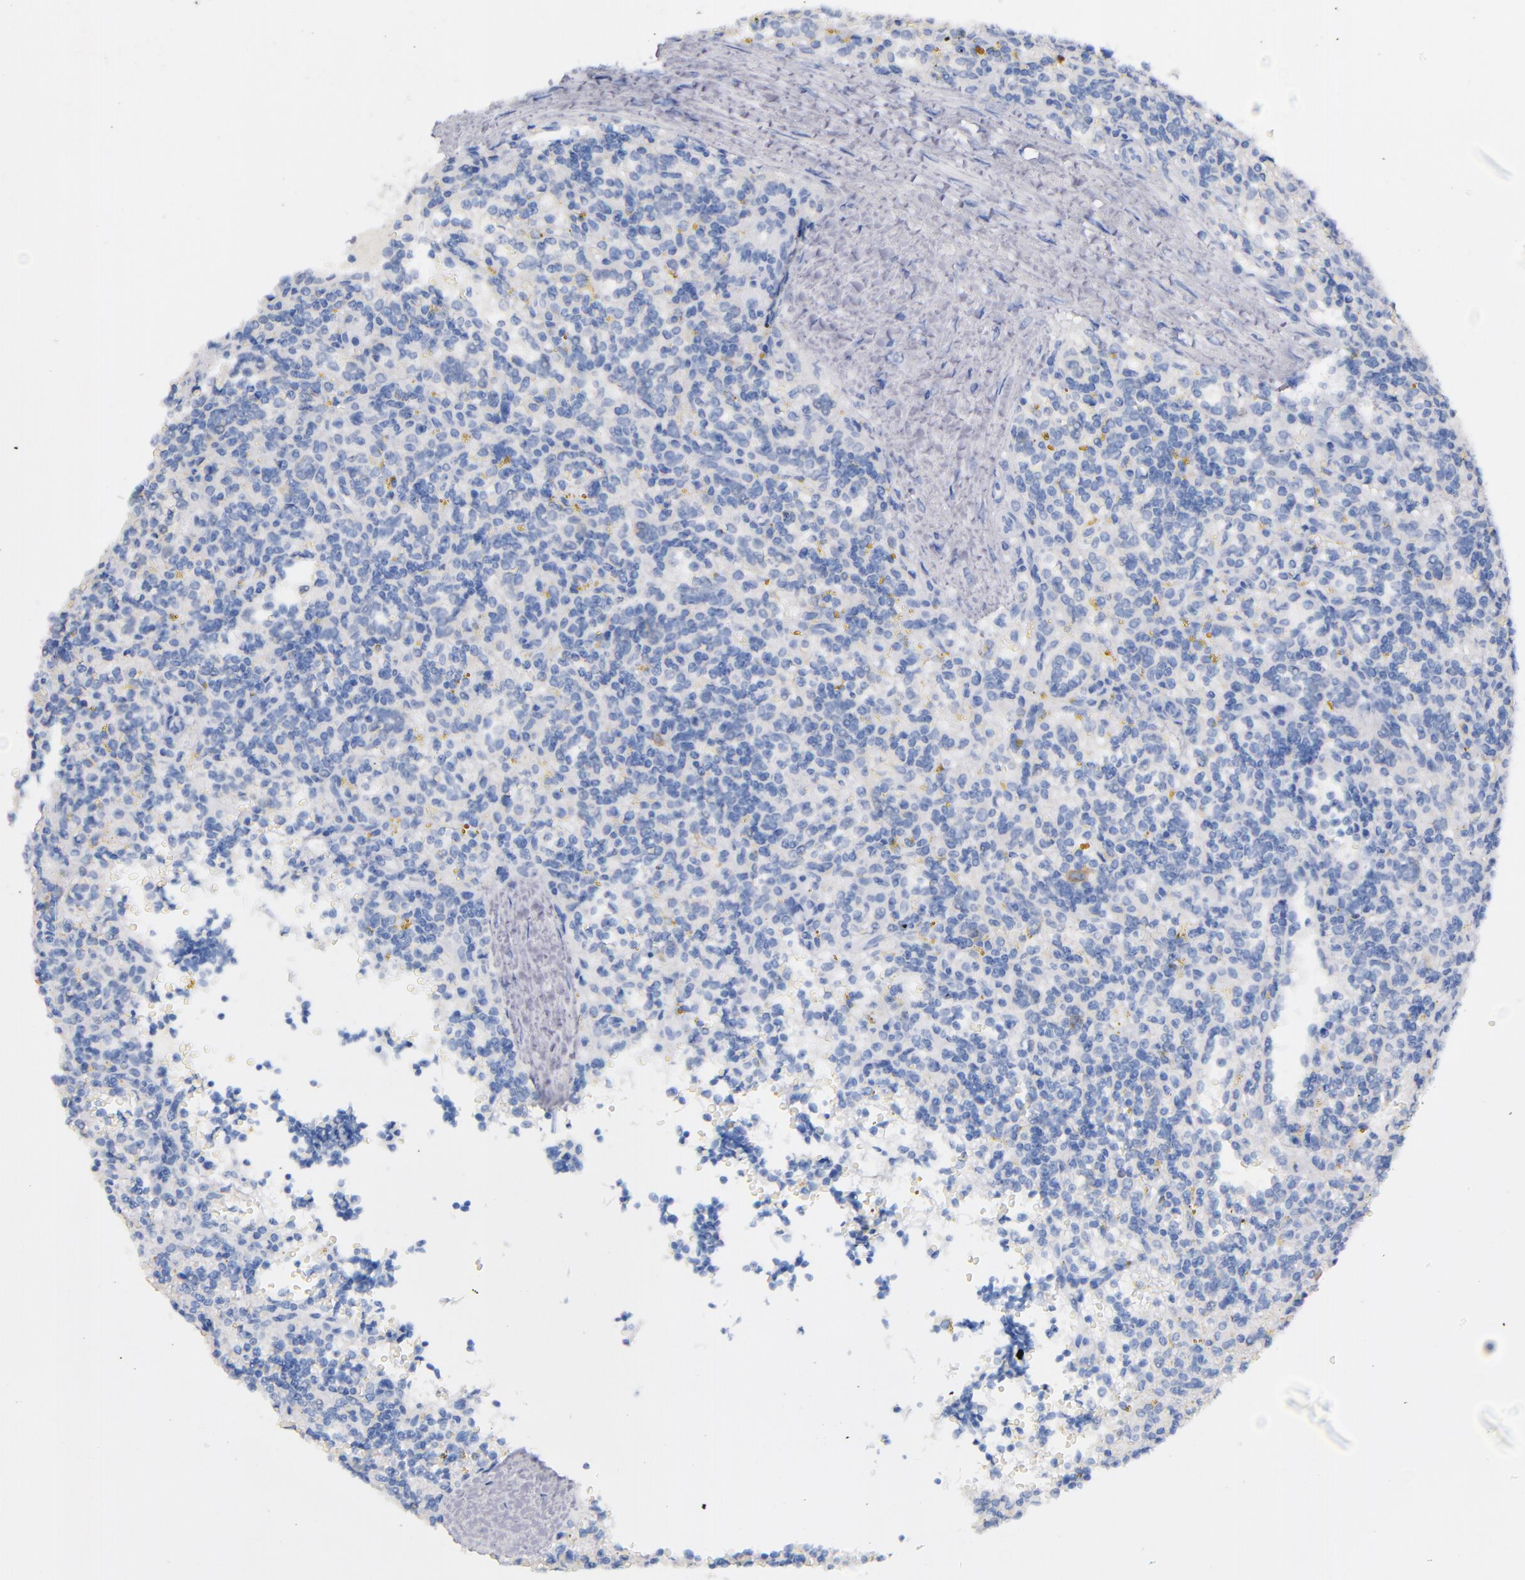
{"staining": {"intensity": "negative", "quantity": "none", "location": "none"}, "tissue": "lymphoma", "cell_type": "Tumor cells", "image_type": "cancer", "snomed": [{"axis": "morphology", "description": "Malignant lymphoma, non-Hodgkin's type, Low grade"}, {"axis": "topography", "description": "Spleen"}], "caption": "Immunohistochemistry (IHC) of human lymphoma shows no positivity in tumor cells. (DAB immunohistochemistry (IHC) visualized using brightfield microscopy, high magnification).", "gene": "KIT", "patient": {"sex": "male", "age": 67}}